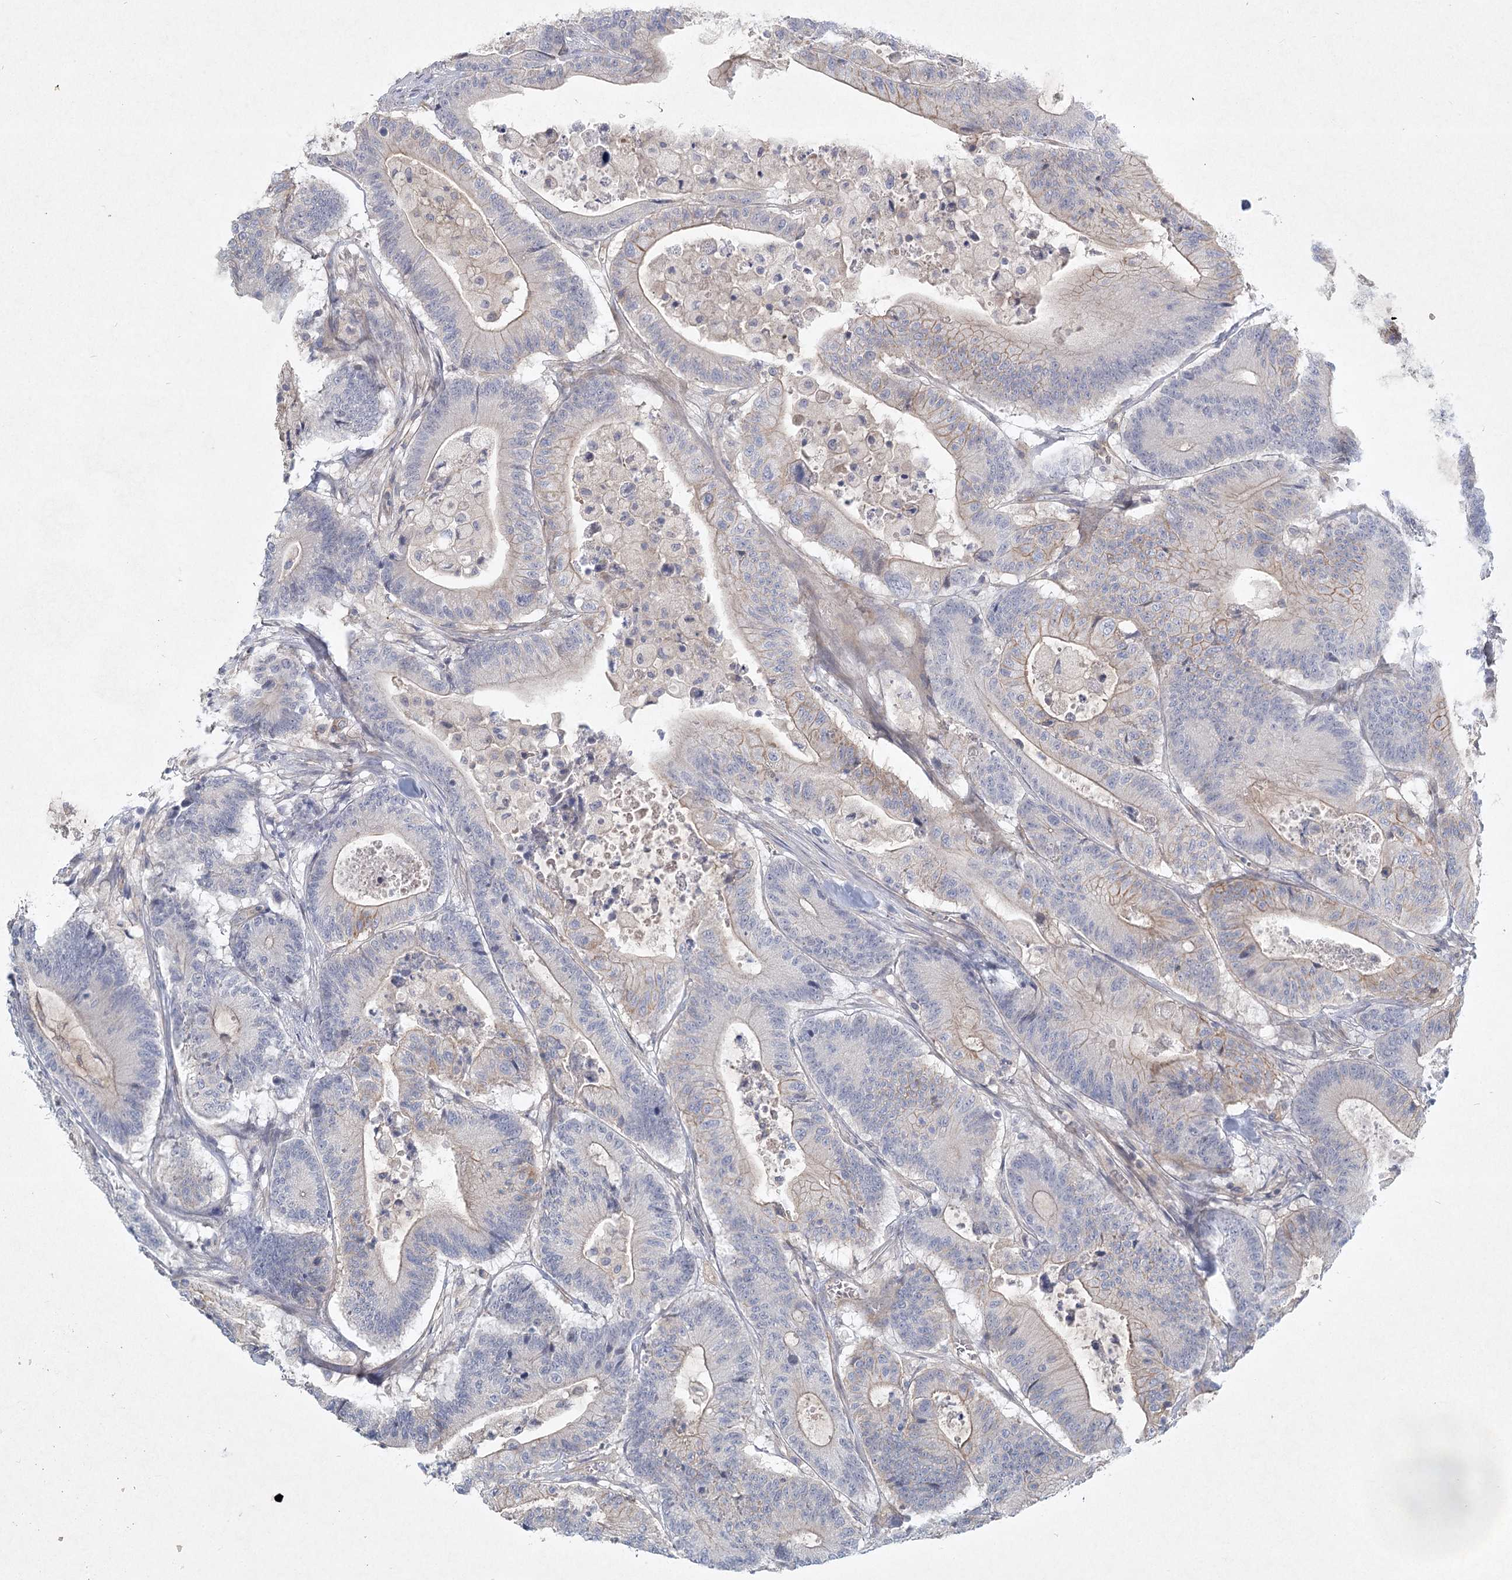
{"staining": {"intensity": "weak", "quantity": "<25%", "location": "cytoplasmic/membranous"}, "tissue": "colorectal cancer", "cell_type": "Tumor cells", "image_type": "cancer", "snomed": [{"axis": "morphology", "description": "Adenocarcinoma, NOS"}, {"axis": "topography", "description": "Colon"}], "caption": "Image shows no significant protein positivity in tumor cells of adenocarcinoma (colorectal).", "gene": "DNMBP", "patient": {"sex": "female", "age": 84}}